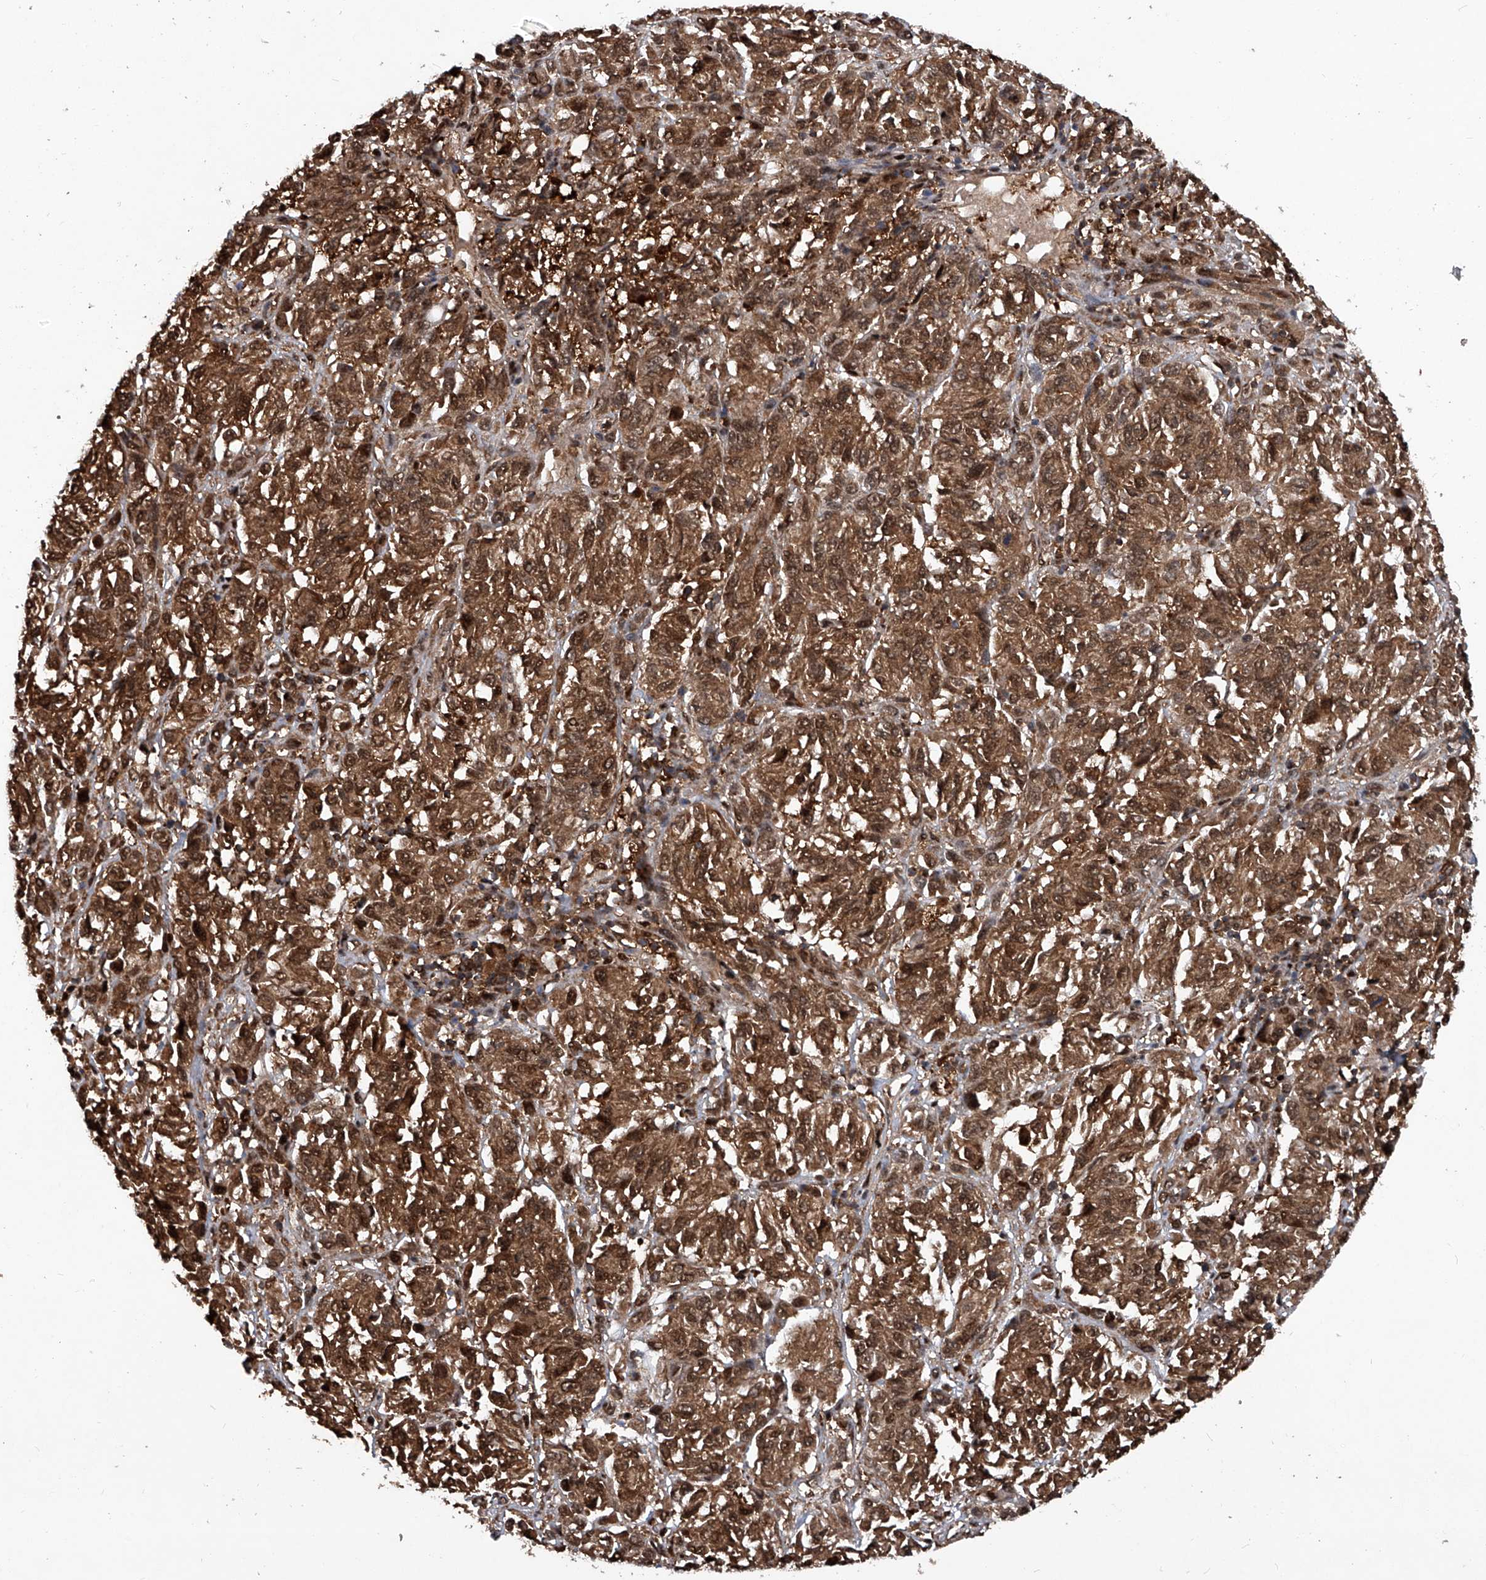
{"staining": {"intensity": "moderate", "quantity": ">75%", "location": "cytoplasmic/membranous,nuclear"}, "tissue": "melanoma", "cell_type": "Tumor cells", "image_type": "cancer", "snomed": [{"axis": "morphology", "description": "Malignant melanoma, Metastatic site"}, {"axis": "topography", "description": "Lung"}], "caption": "Malignant melanoma (metastatic site) stained for a protein reveals moderate cytoplasmic/membranous and nuclear positivity in tumor cells.", "gene": "PSMB1", "patient": {"sex": "male", "age": 64}}